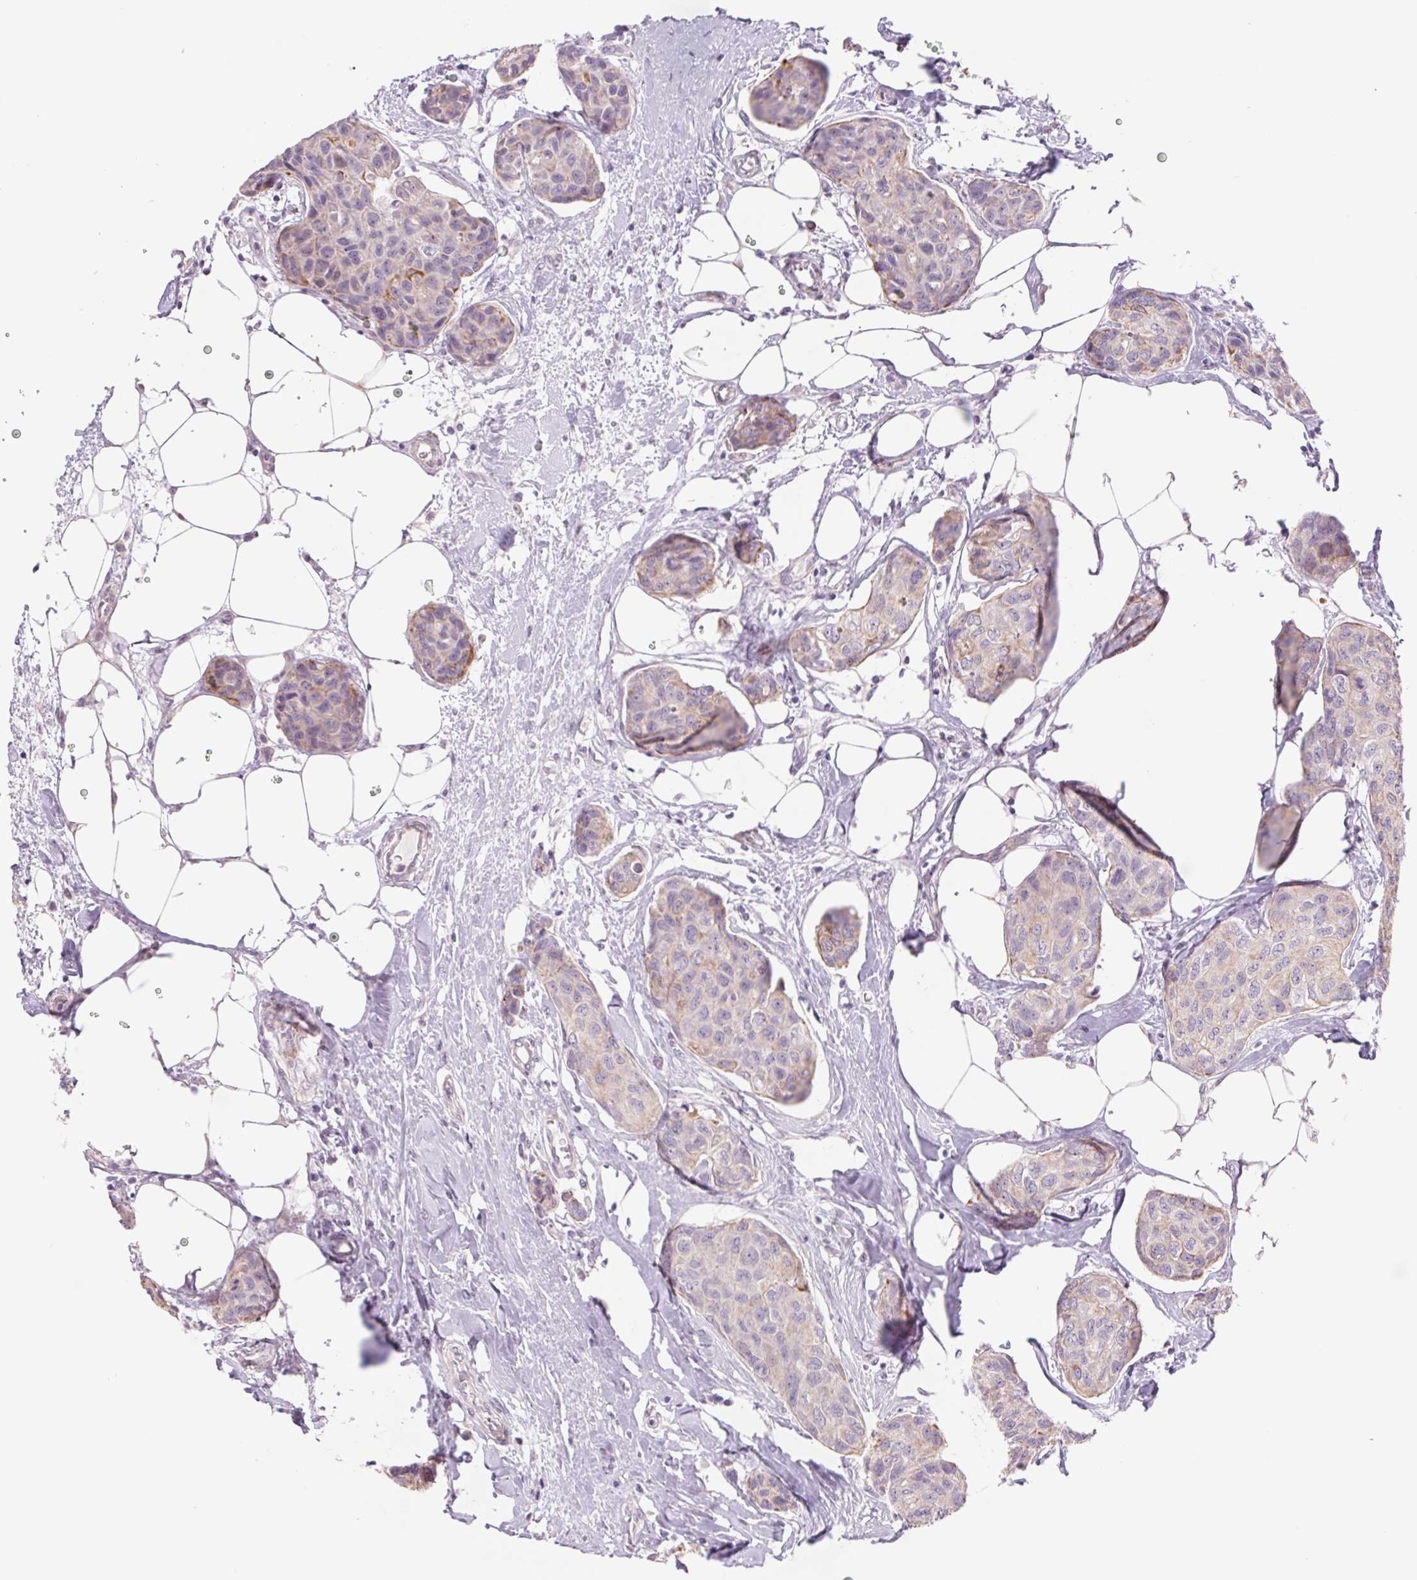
{"staining": {"intensity": "moderate", "quantity": "<25%", "location": "cytoplasmic/membranous"}, "tissue": "breast cancer", "cell_type": "Tumor cells", "image_type": "cancer", "snomed": [{"axis": "morphology", "description": "Duct carcinoma"}, {"axis": "topography", "description": "Breast"}], "caption": "Breast cancer (invasive ductal carcinoma) stained with DAB (3,3'-diaminobenzidine) immunohistochemistry (IHC) exhibits low levels of moderate cytoplasmic/membranous expression in about <25% of tumor cells.", "gene": "MS4A13", "patient": {"sex": "female", "age": 80}}